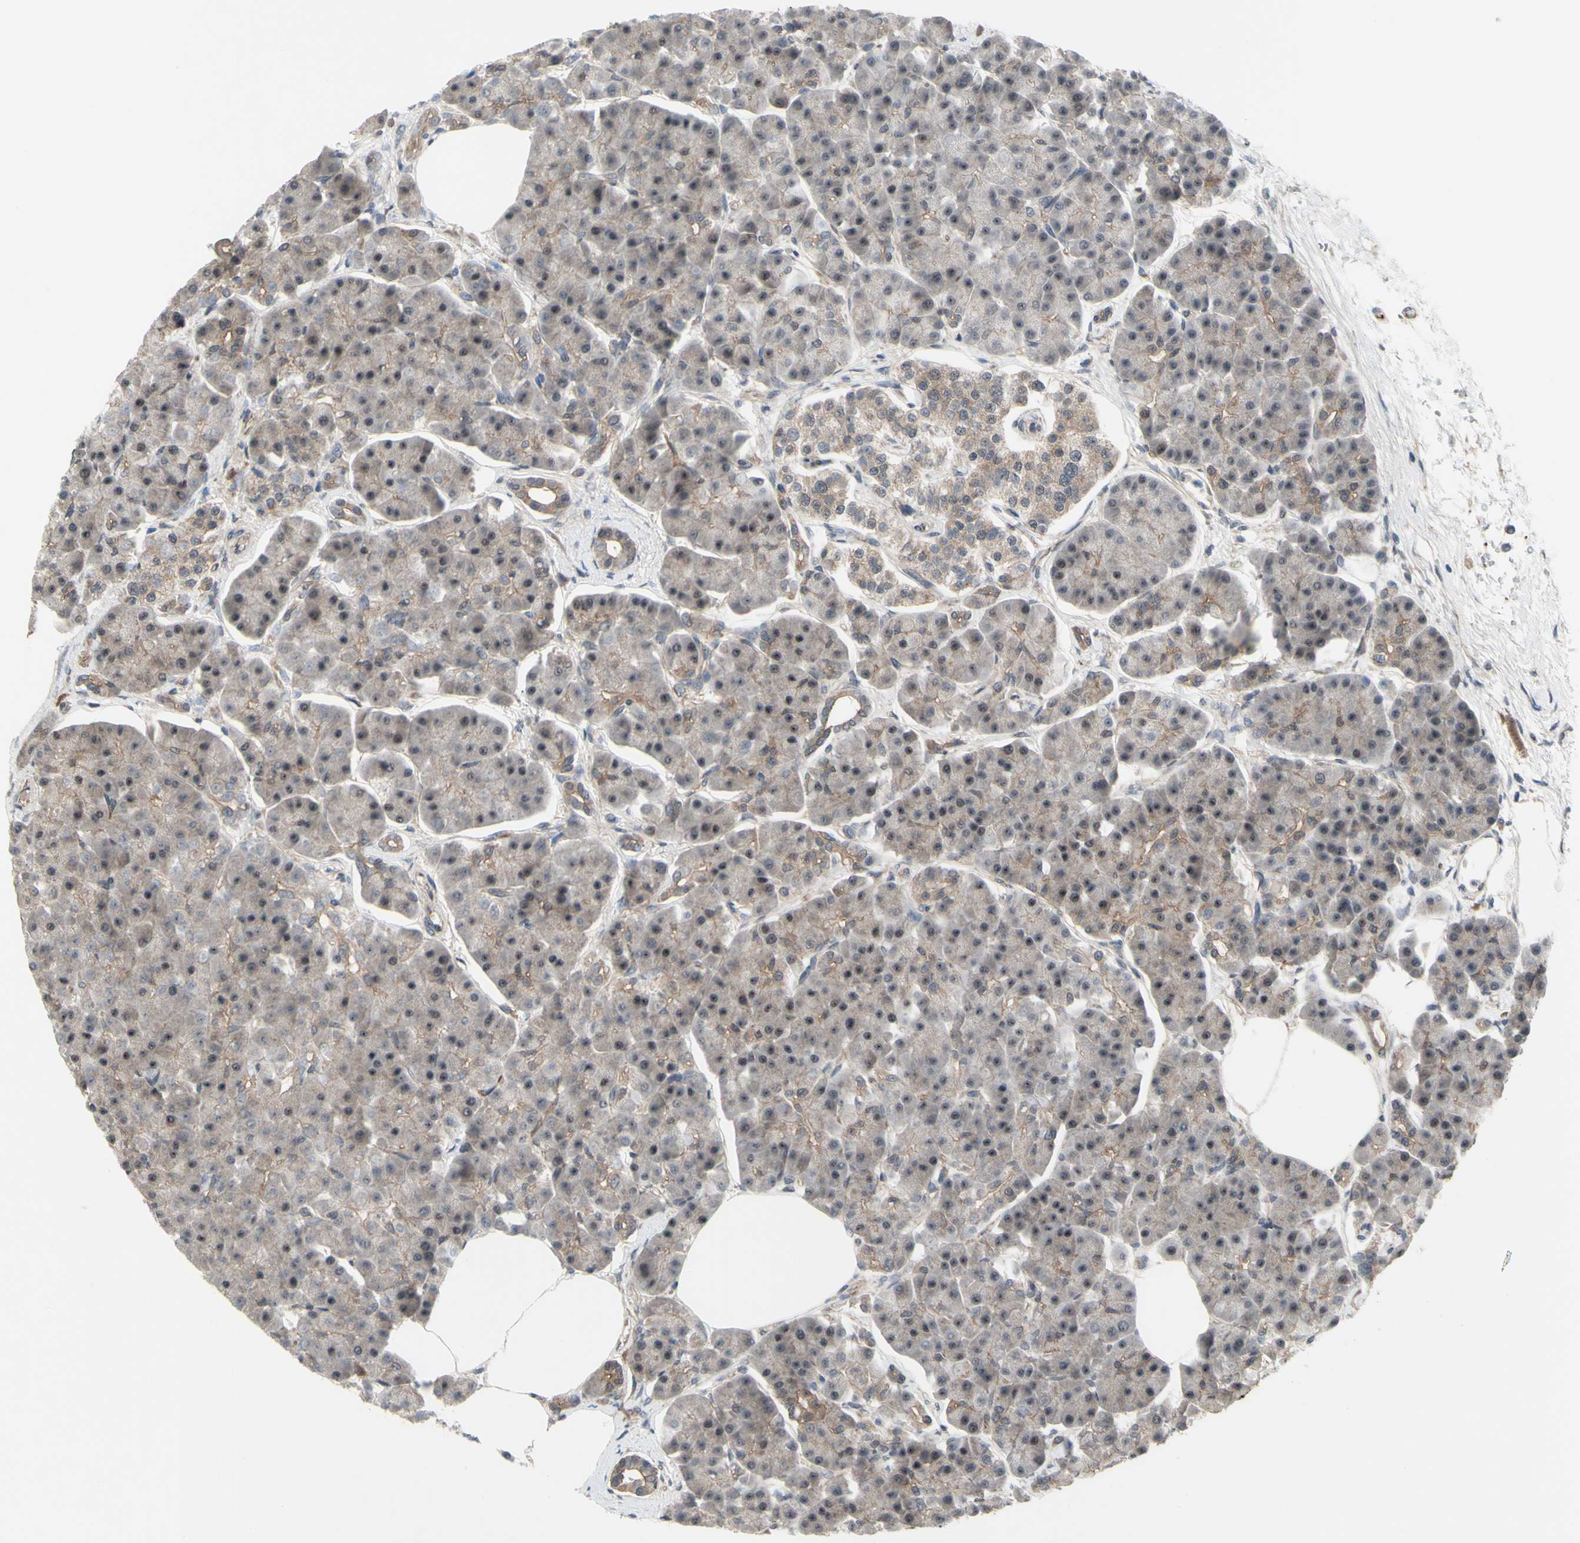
{"staining": {"intensity": "weak", "quantity": "25%-75%", "location": "cytoplasmic/membranous,nuclear"}, "tissue": "pancreas", "cell_type": "Exocrine glandular cells", "image_type": "normal", "snomed": [{"axis": "morphology", "description": "Normal tissue, NOS"}, {"axis": "topography", "description": "Pancreas"}], "caption": "Protein analysis of unremarkable pancreas demonstrates weak cytoplasmic/membranous,nuclear expression in approximately 25%-75% of exocrine glandular cells. Using DAB (brown) and hematoxylin (blue) stains, captured at high magnification using brightfield microscopy.", "gene": "TRDMT1", "patient": {"sex": "female", "age": 70}}